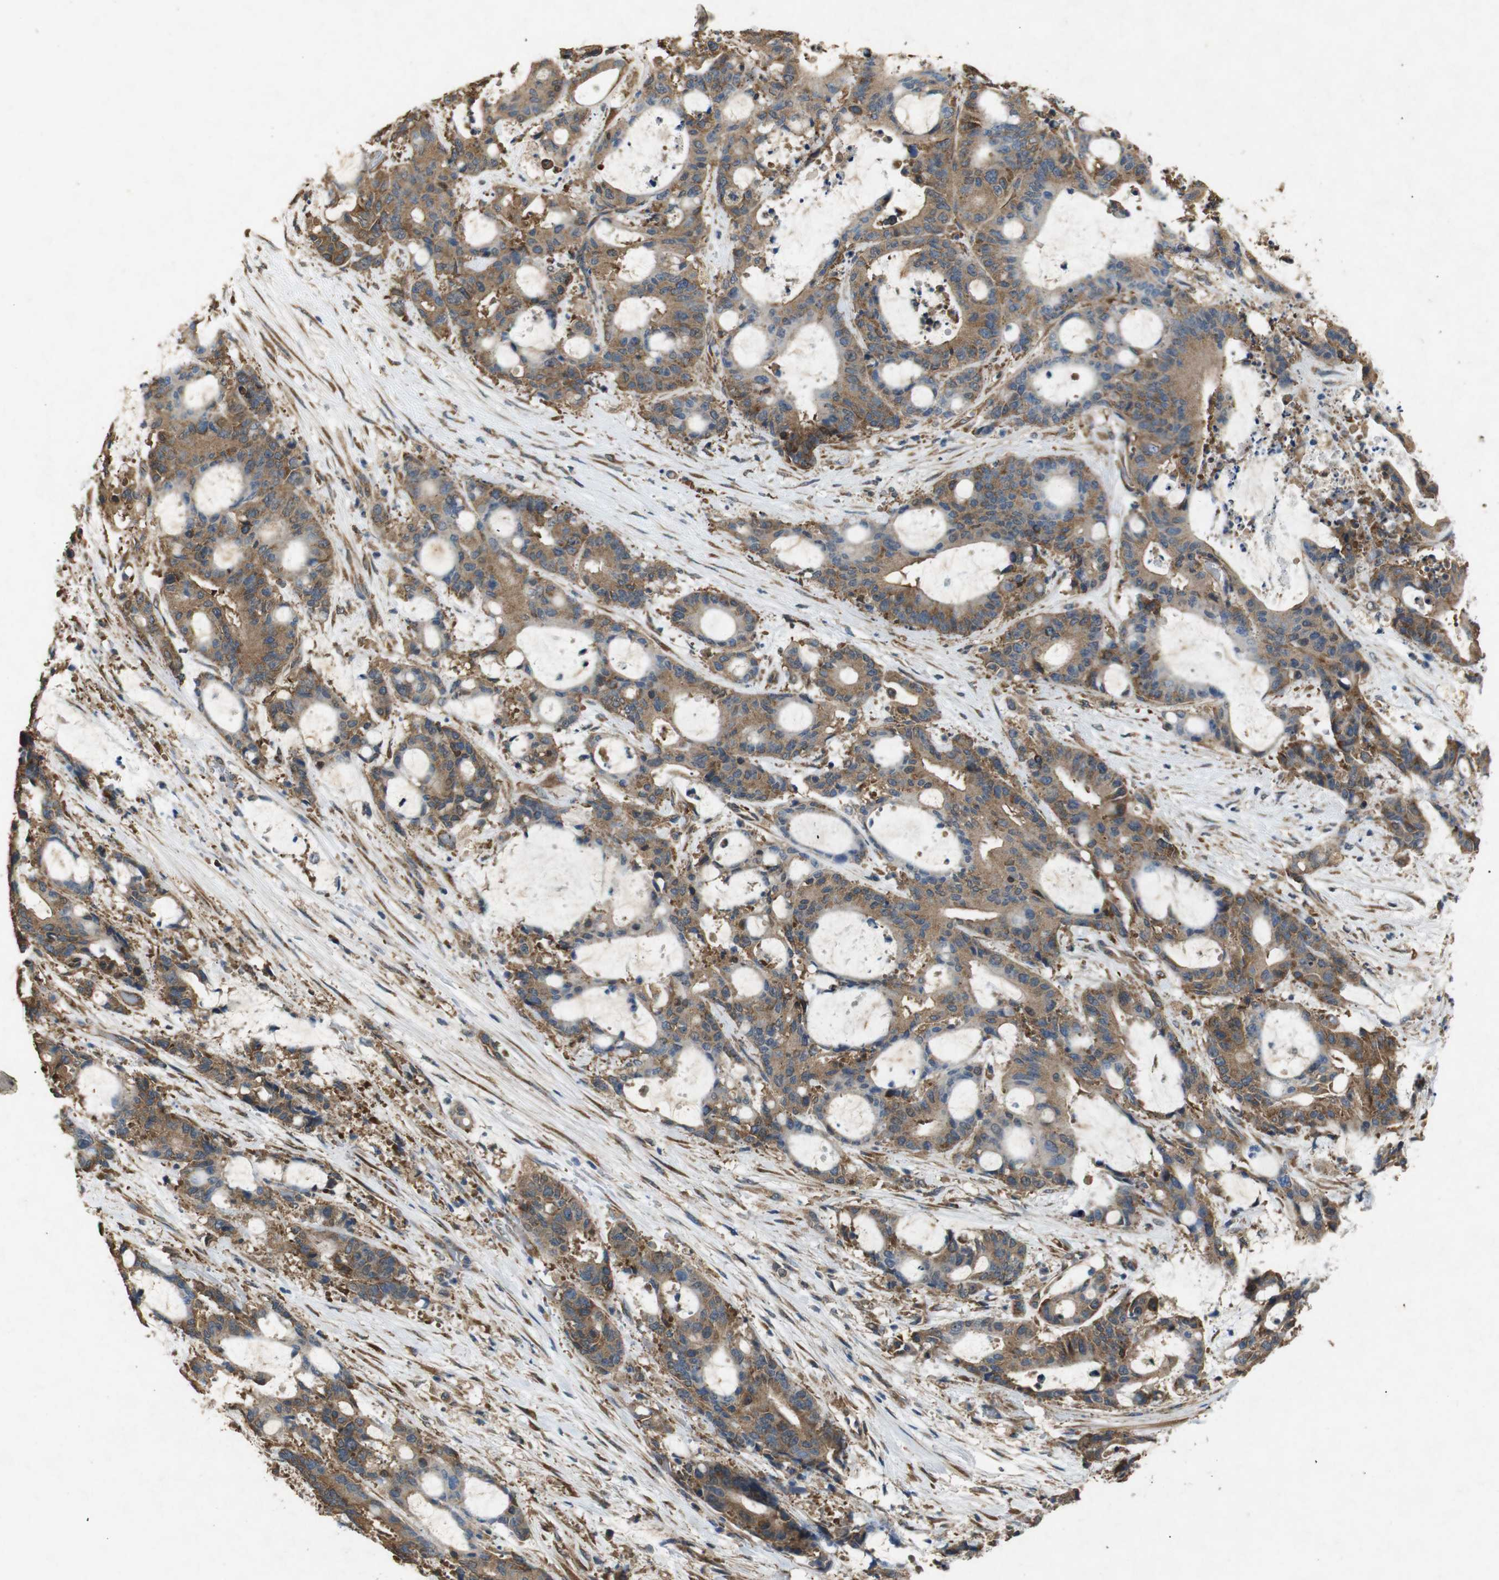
{"staining": {"intensity": "moderate", "quantity": ">75%", "location": "cytoplasmic/membranous"}, "tissue": "liver cancer", "cell_type": "Tumor cells", "image_type": "cancer", "snomed": [{"axis": "morphology", "description": "Normal tissue, NOS"}, {"axis": "morphology", "description": "Cholangiocarcinoma"}, {"axis": "topography", "description": "Liver"}, {"axis": "topography", "description": "Peripheral nerve tissue"}], "caption": "There is medium levels of moderate cytoplasmic/membranous positivity in tumor cells of liver cancer (cholangiocarcinoma), as demonstrated by immunohistochemical staining (brown color).", "gene": "BNIP3", "patient": {"sex": "female", "age": 73}}